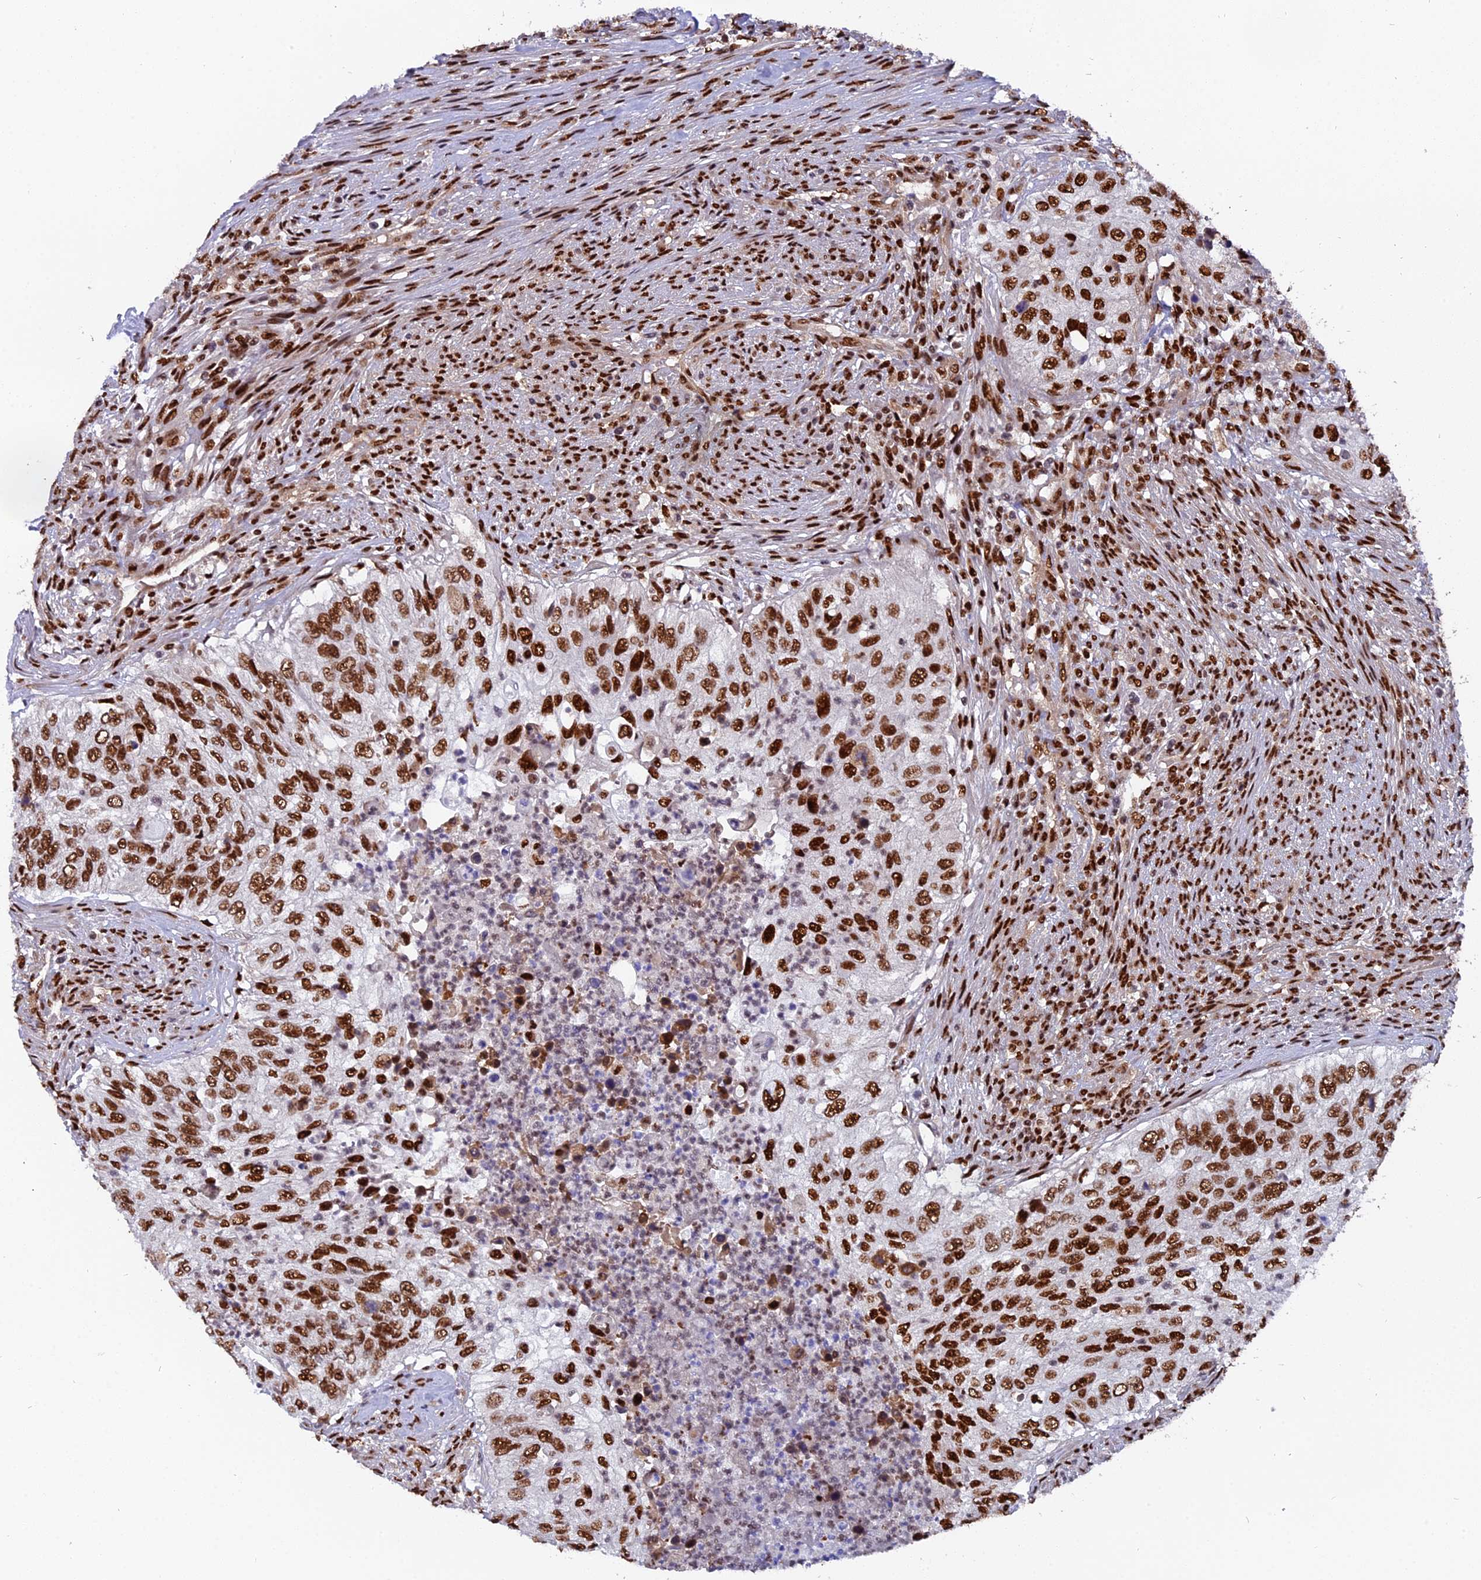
{"staining": {"intensity": "strong", "quantity": ">75%", "location": "nuclear"}, "tissue": "urothelial cancer", "cell_type": "Tumor cells", "image_type": "cancer", "snomed": [{"axis": "morphology", "description": "Urothelial carcinoma, High grade"}, {"axis": "topography", "description": "Urinary bladder"}], "caption": "Strong nuclear staining for a protein is present in approximately >75% of tumor cells of urothelial cancer using immunohistochemistry (IHC).", "gene": "RAMAC", "patient": {"sex": "female", "age": 60}}